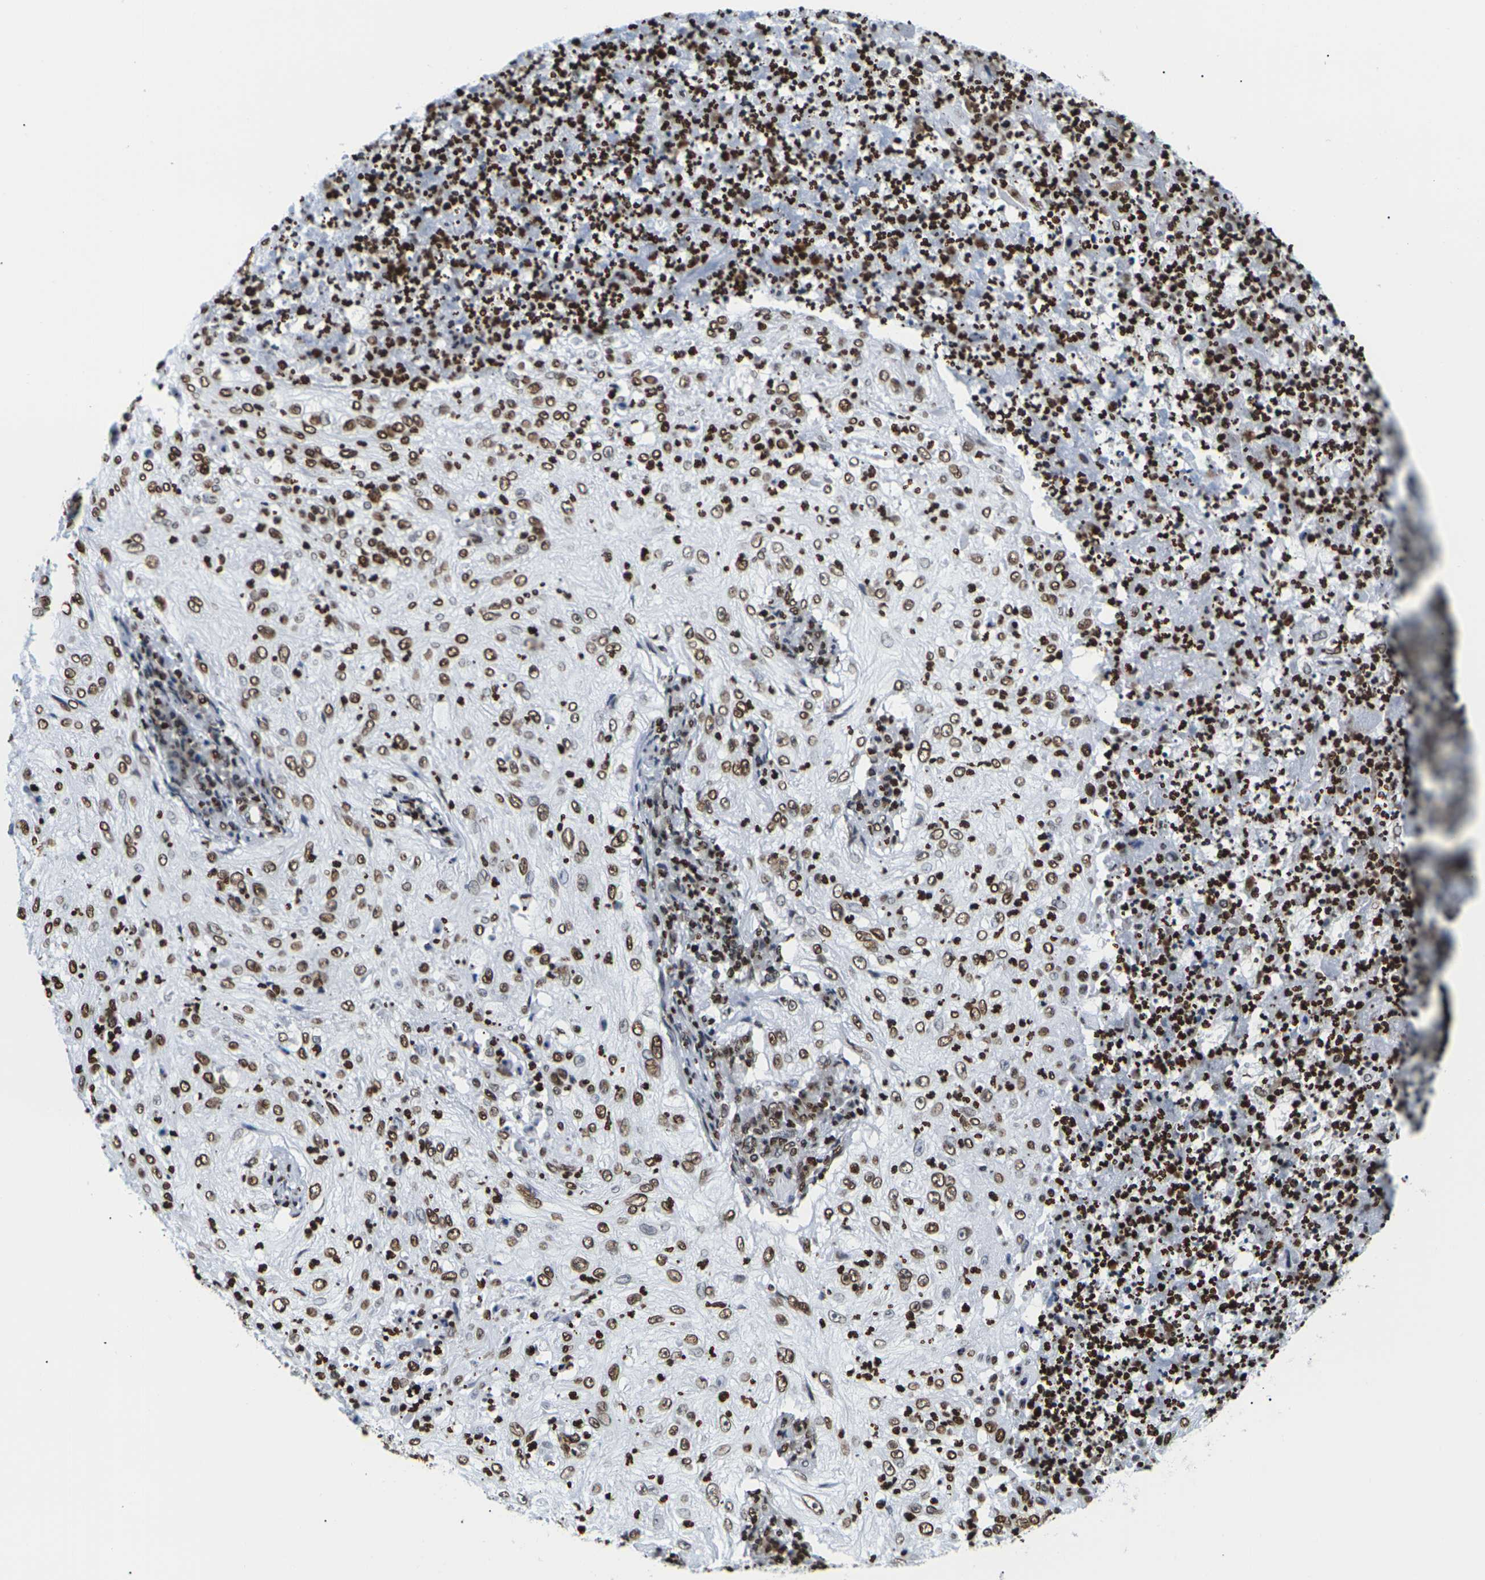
{"staining": {"intensity": "strong", "quantity": ">75%", "location": "cytoplasmic/membranous,nuclear"}, "tissue": "lung cancer", "cell_type": "Tumor cells", "image_type": "cancer", "snomed": [{"axis": "morphology", "description": "Inflammation, NOS"}, {"axis": "morphology", "description": "Squamous cell carcinoma, NOS"}, {"axis": "topography", "description": "Lymph node"}, {"axis": "topography", "description": "Soft tissue"}, {"axis": "topography", "description": "Lung"}], "caption": "Protein expression analysis of lung squamous cell carcinoma displays strong cytoplasmic/membranous and nuclear expression in approximately >75% of tumor cells.", "gene": "H2AC21", "patient": {"sex": "male", "age": 66}}